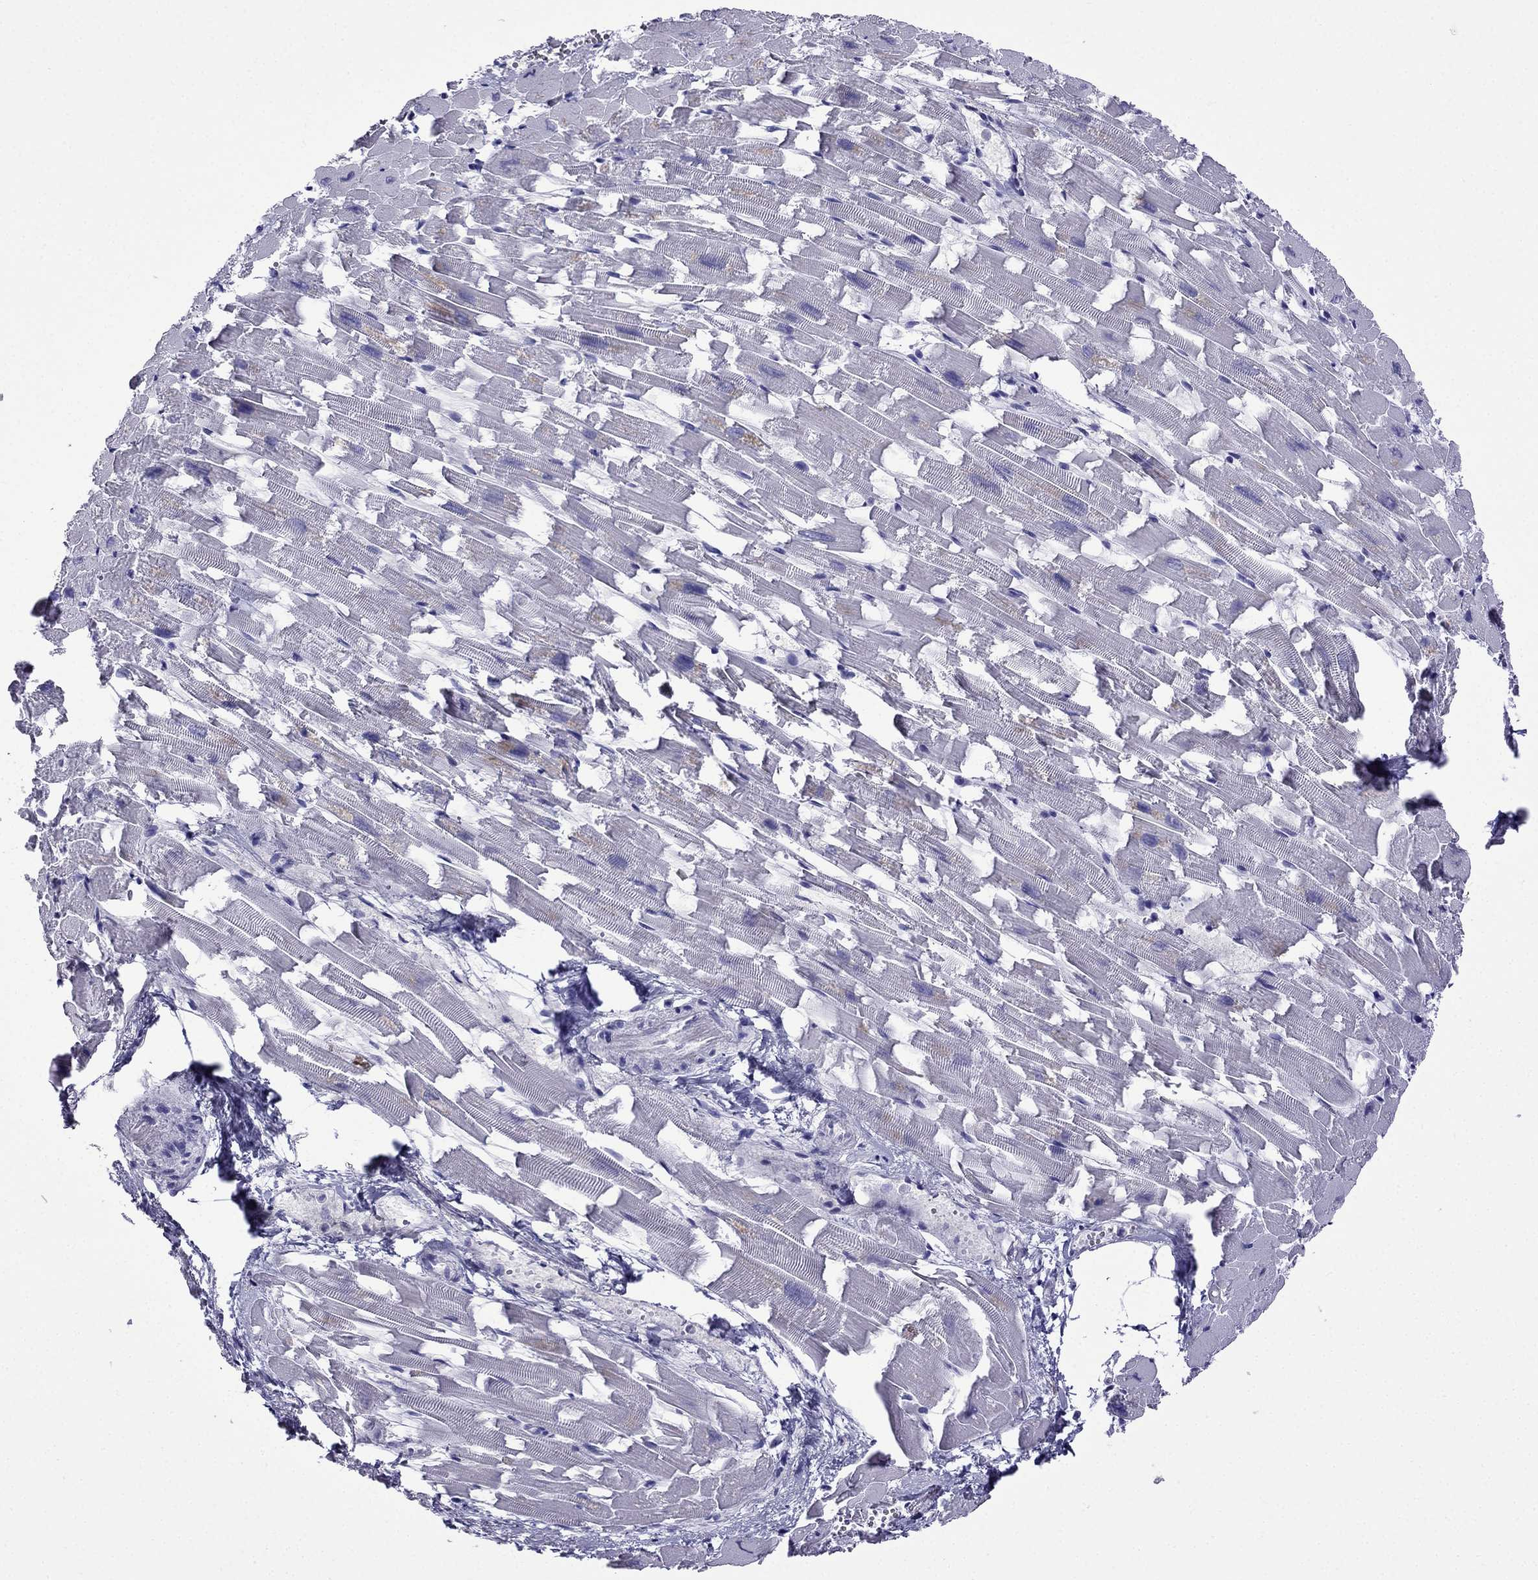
{"staining": {"intensity": "negative", "quantity": "none", "location": "none"}, "tissue": "heart muscle", "cell_type": "Cardiomyocytes", "image_type": "normal", "snomed": [{"axis": "morphology", "description": "Normal tissue, NOS"}, {"axis": "topography", "description": "Heart"}], "caption": "This micrograph is of unremarkable heart muscle stained with immunohistochemistry (IHC) to label a protein in brown with the nuclei are counter-stained blue. There is no expression in cardiomyocytes. Nuclei are stained in blue.", "gene": "ARR3", "patient": {"sex": "female", "age": 64}}